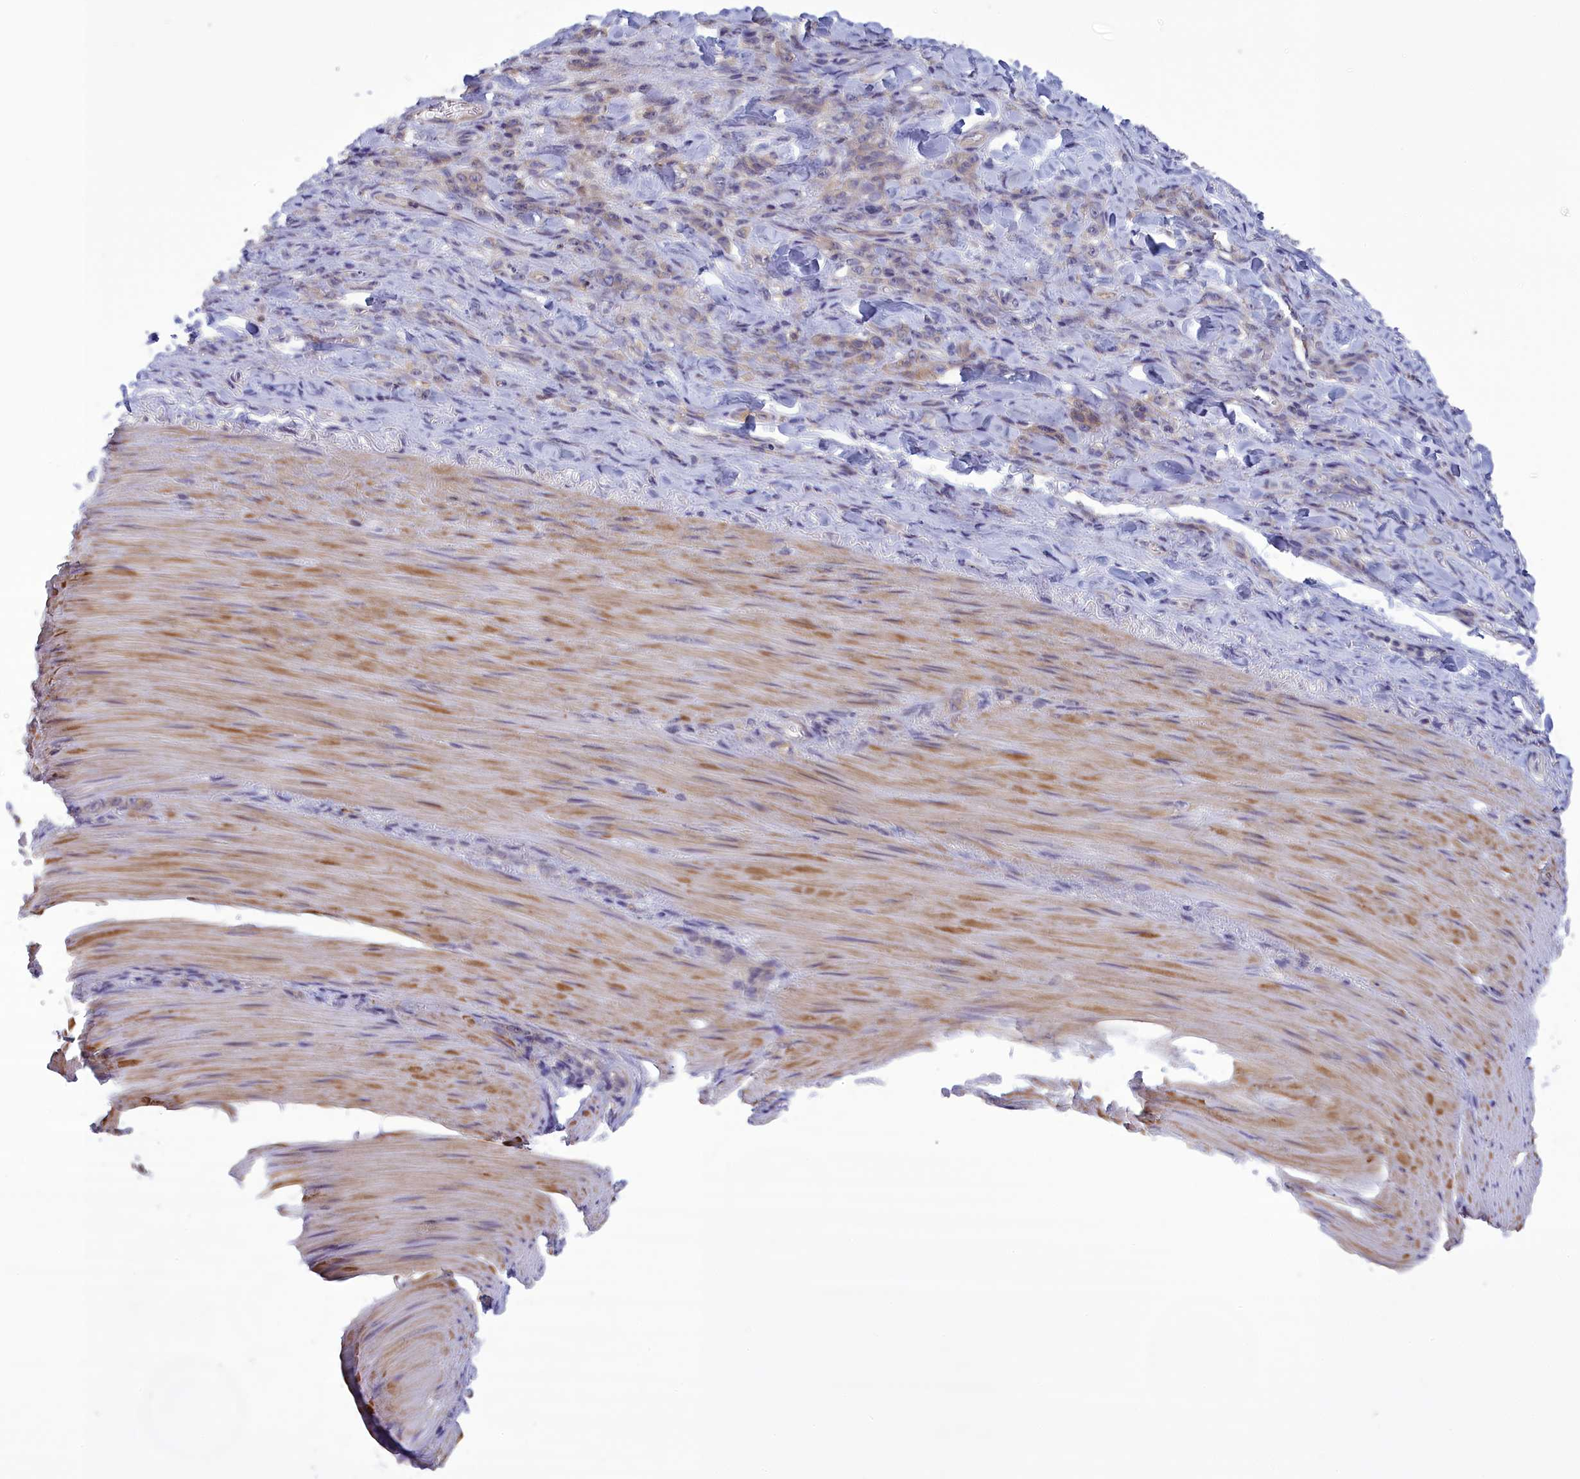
{"staining": {"intensity": "negative", "quantity": "none", "location": "none"}, "tissue": "stomach cancer", "cell_type": "Tumor cells", "image_type": "cancer", "snomed": [{"axis": "morphology", "description": "Normal tissue, NOS"}, {"axis": "morphology", "description": "Adenocarcinoma, NOS"}, {"axis": "topography", "description": "Stomach"}], "caption": "This is an immunohistochemistry (IHC) image of human adenocarcinoma (stomach). There is no expression in tumor cells.", "gene": "CORO2A", "patient": {"sex": "male", "age": 82}}